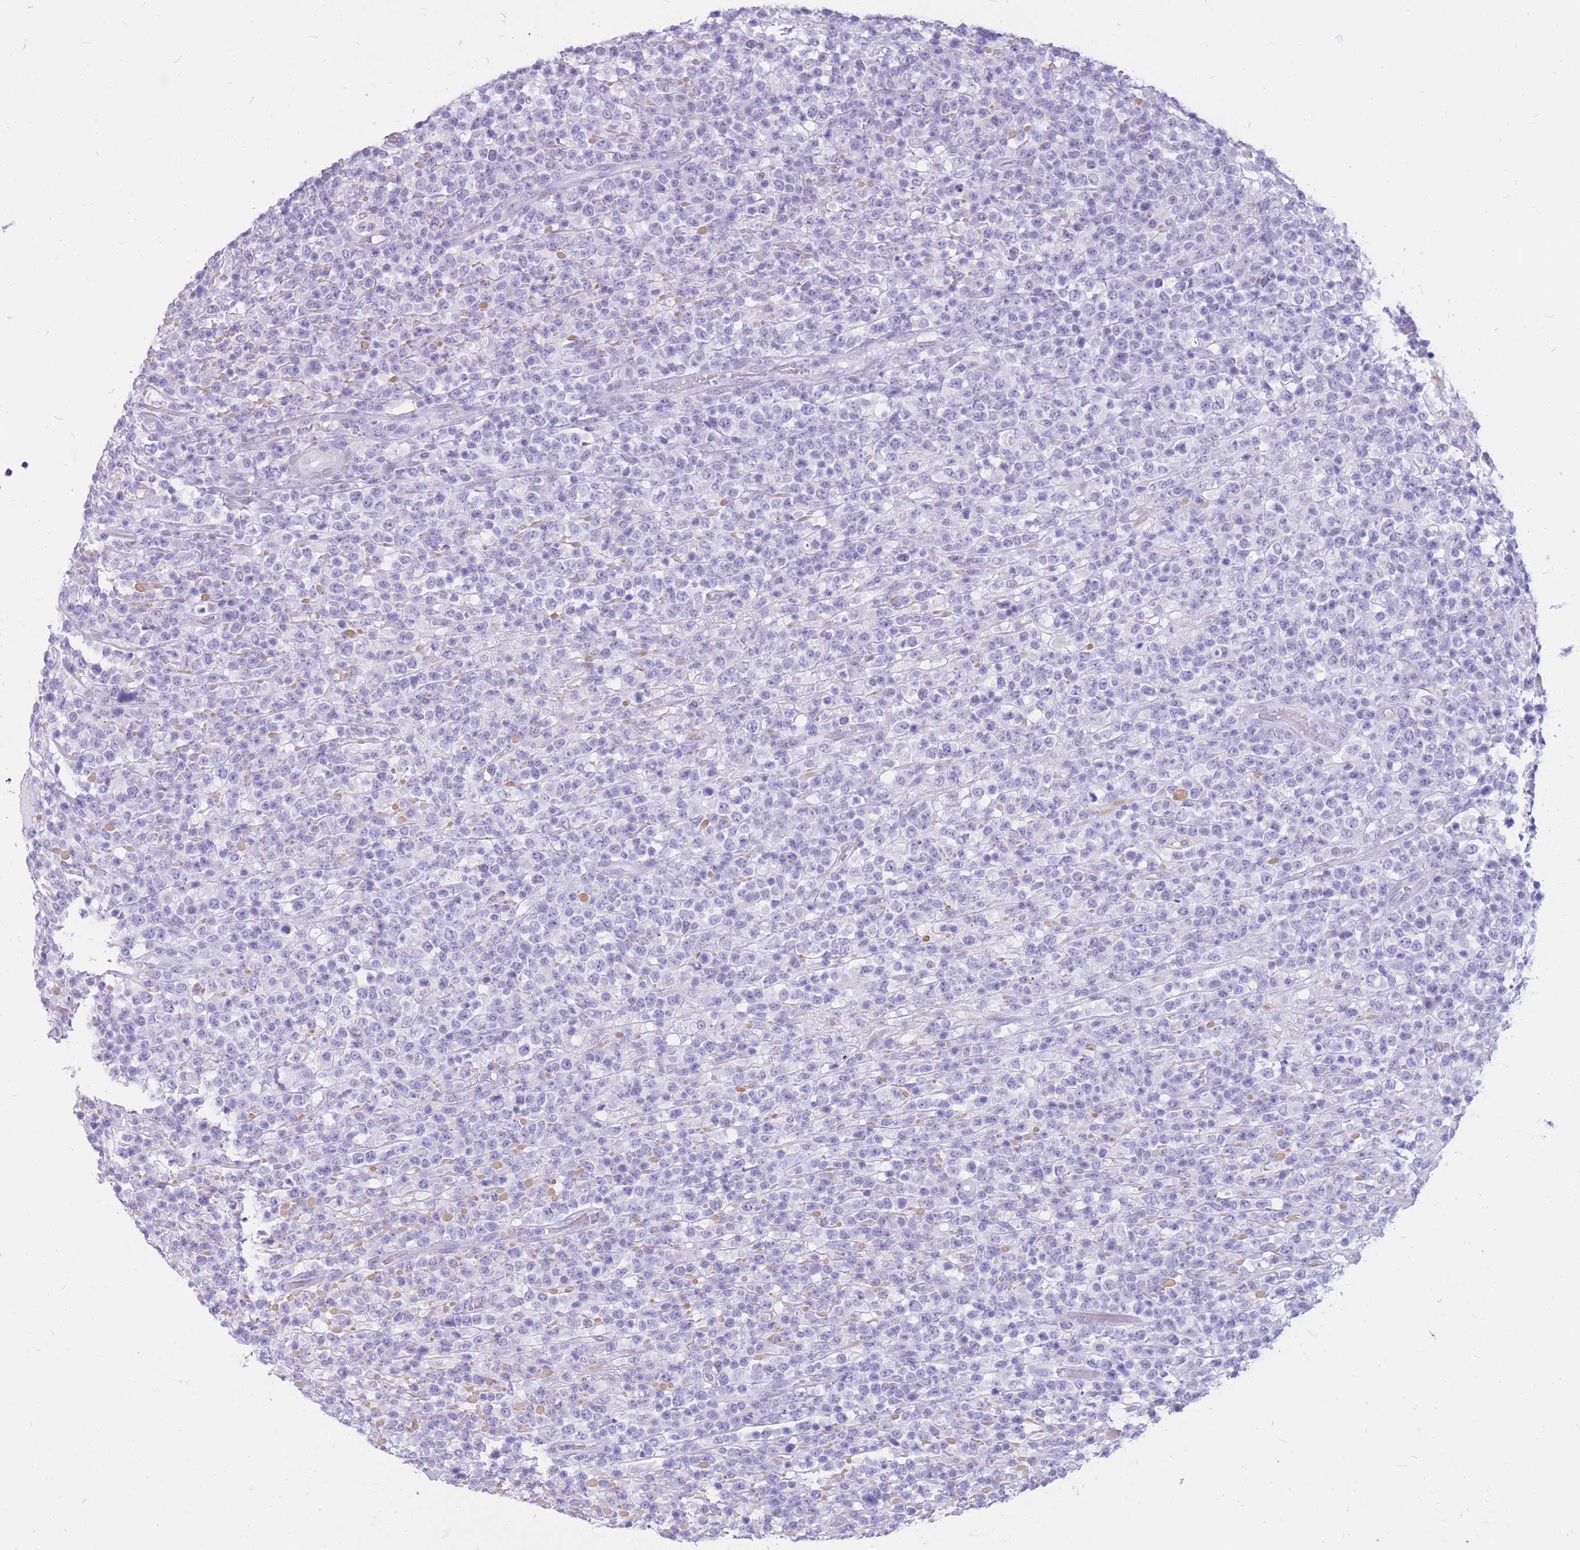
{"staining": {"intensity": "negative", "quantity": "none", "location": "none"}, "tissue": "lymphoma", "cell_type": "Tumor cells", "image_type": "cancer", "snomed": [{"axis": "morphology", "description": "Malignant lymphoma, non-Hodgkin's type, High grade"}, {"axis": "topography", "description": "Colon"}], "caption": "This is a photomicrograph of immunohistochemistry (IHC) staining of lymphoma, which shows no positivity in tumor cells.", "gene": "CYP21A2", "patient": {"sex": "female", "age": 53}}